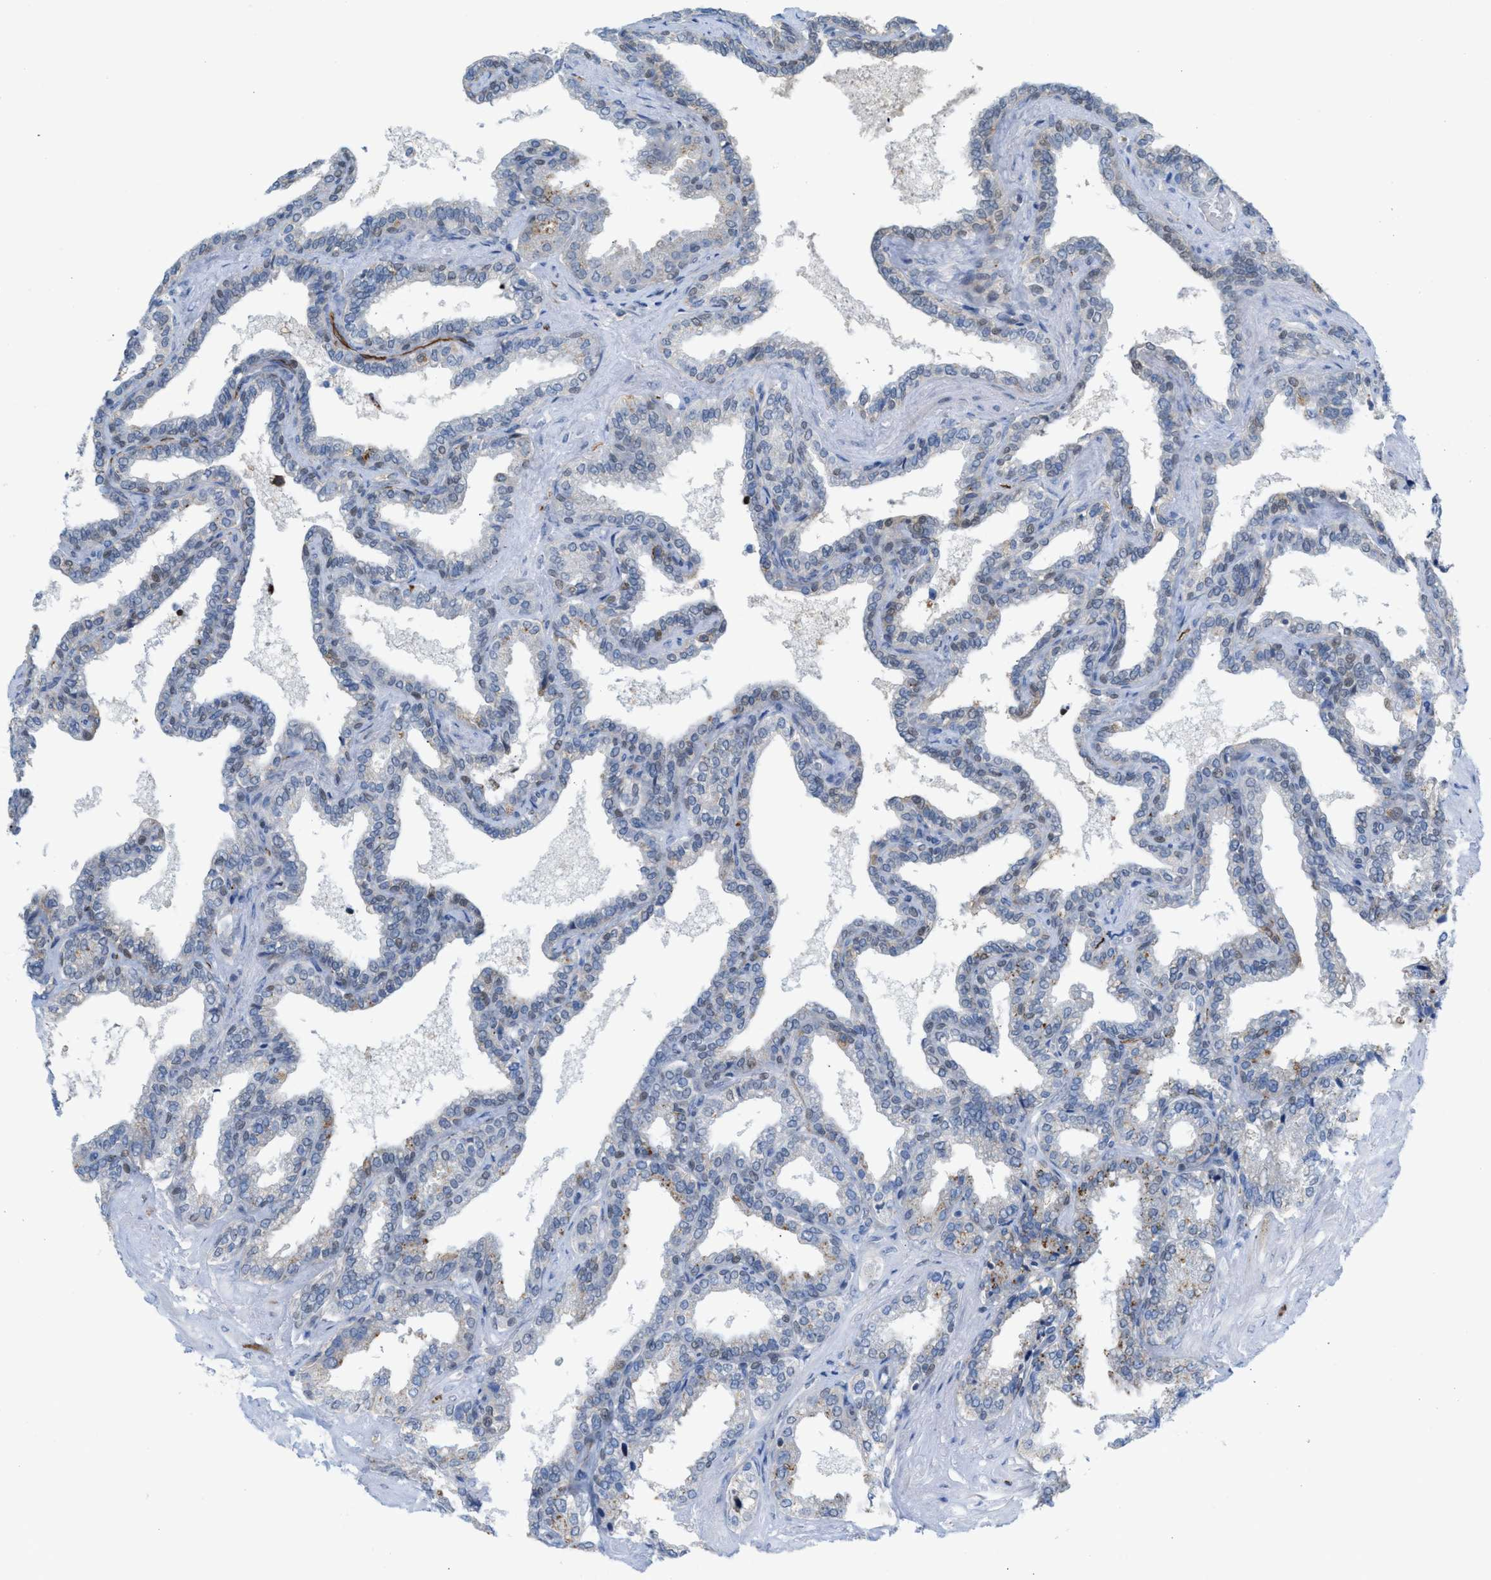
{"staining": {"intensity": "negative", "quantity": "none", "location": "none"}, "tissue": "seminal vesicle", "cell_type": "Glandular cells", "image_type": "normal", "snomed": [{"axis": "morphology", "description": "Normal tissue, NOS"}, {"axis": "topography", "description": "Seminal veicle"}], "caption": "Immunohistochemistry (IHC) histopathology image of benign human seminal vesicle stained for a protein (brown), which shows no positivity in glandular cells.", "gene": "PPM1D", "patient": {"sex": "male", "age": 46}}